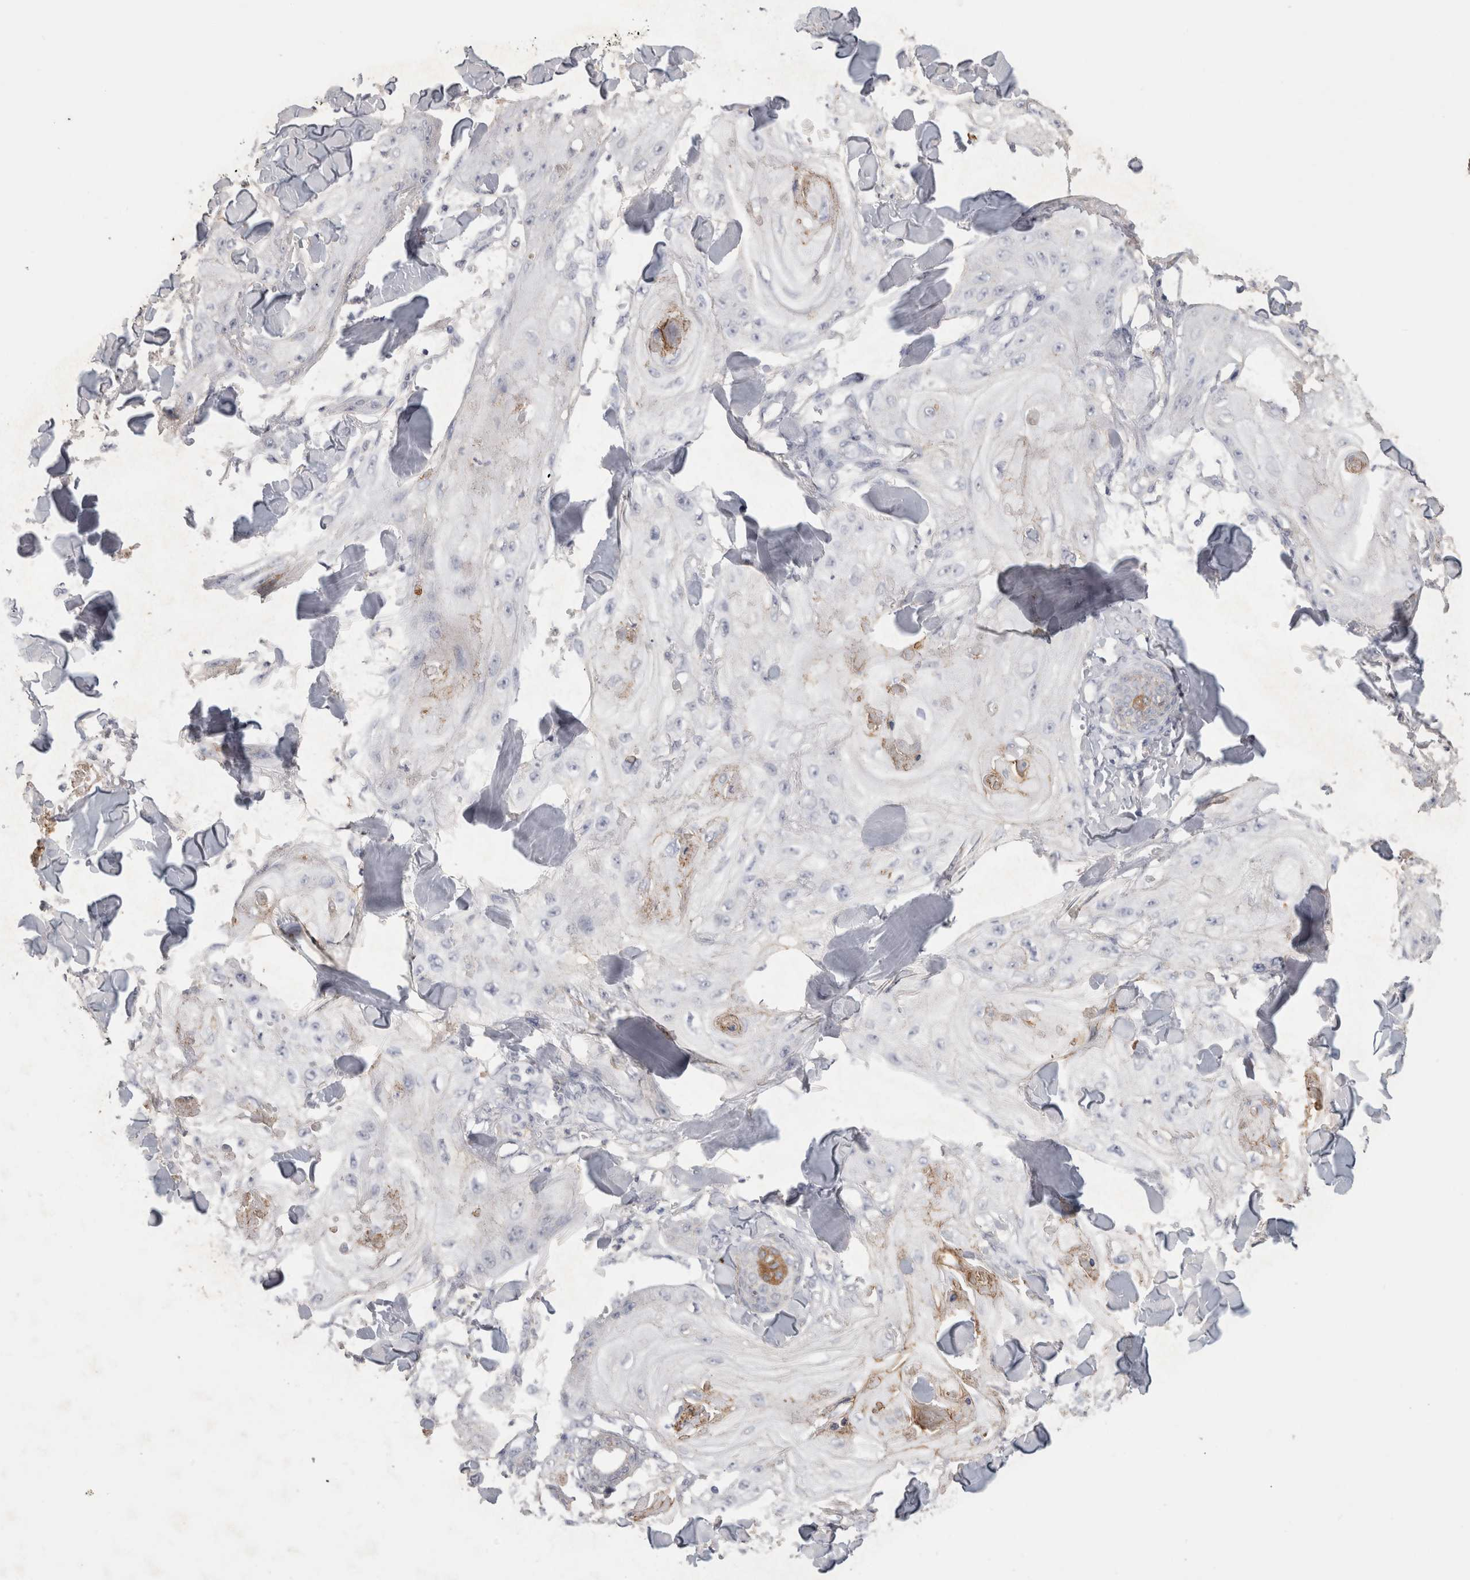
{"staining": {"intensity": "negative", "quantity": "none", "location": "none"}, "tissue": "skin cancer", "cell_type": "Tumor cells", "image_type": "cancer", "snomed": [{"axis": "morphology", "description": "Squamous cell carcinoma, NOS"}, {"axis": "topography", "description": "Skin"}], "caption": "Protein analysis of skin cancer (squamous cell carcinoma) demonstrates no significant positivity in tumor cells.", "gene": "CNTFR", "patient": {"sex": "male", "age": 74}}